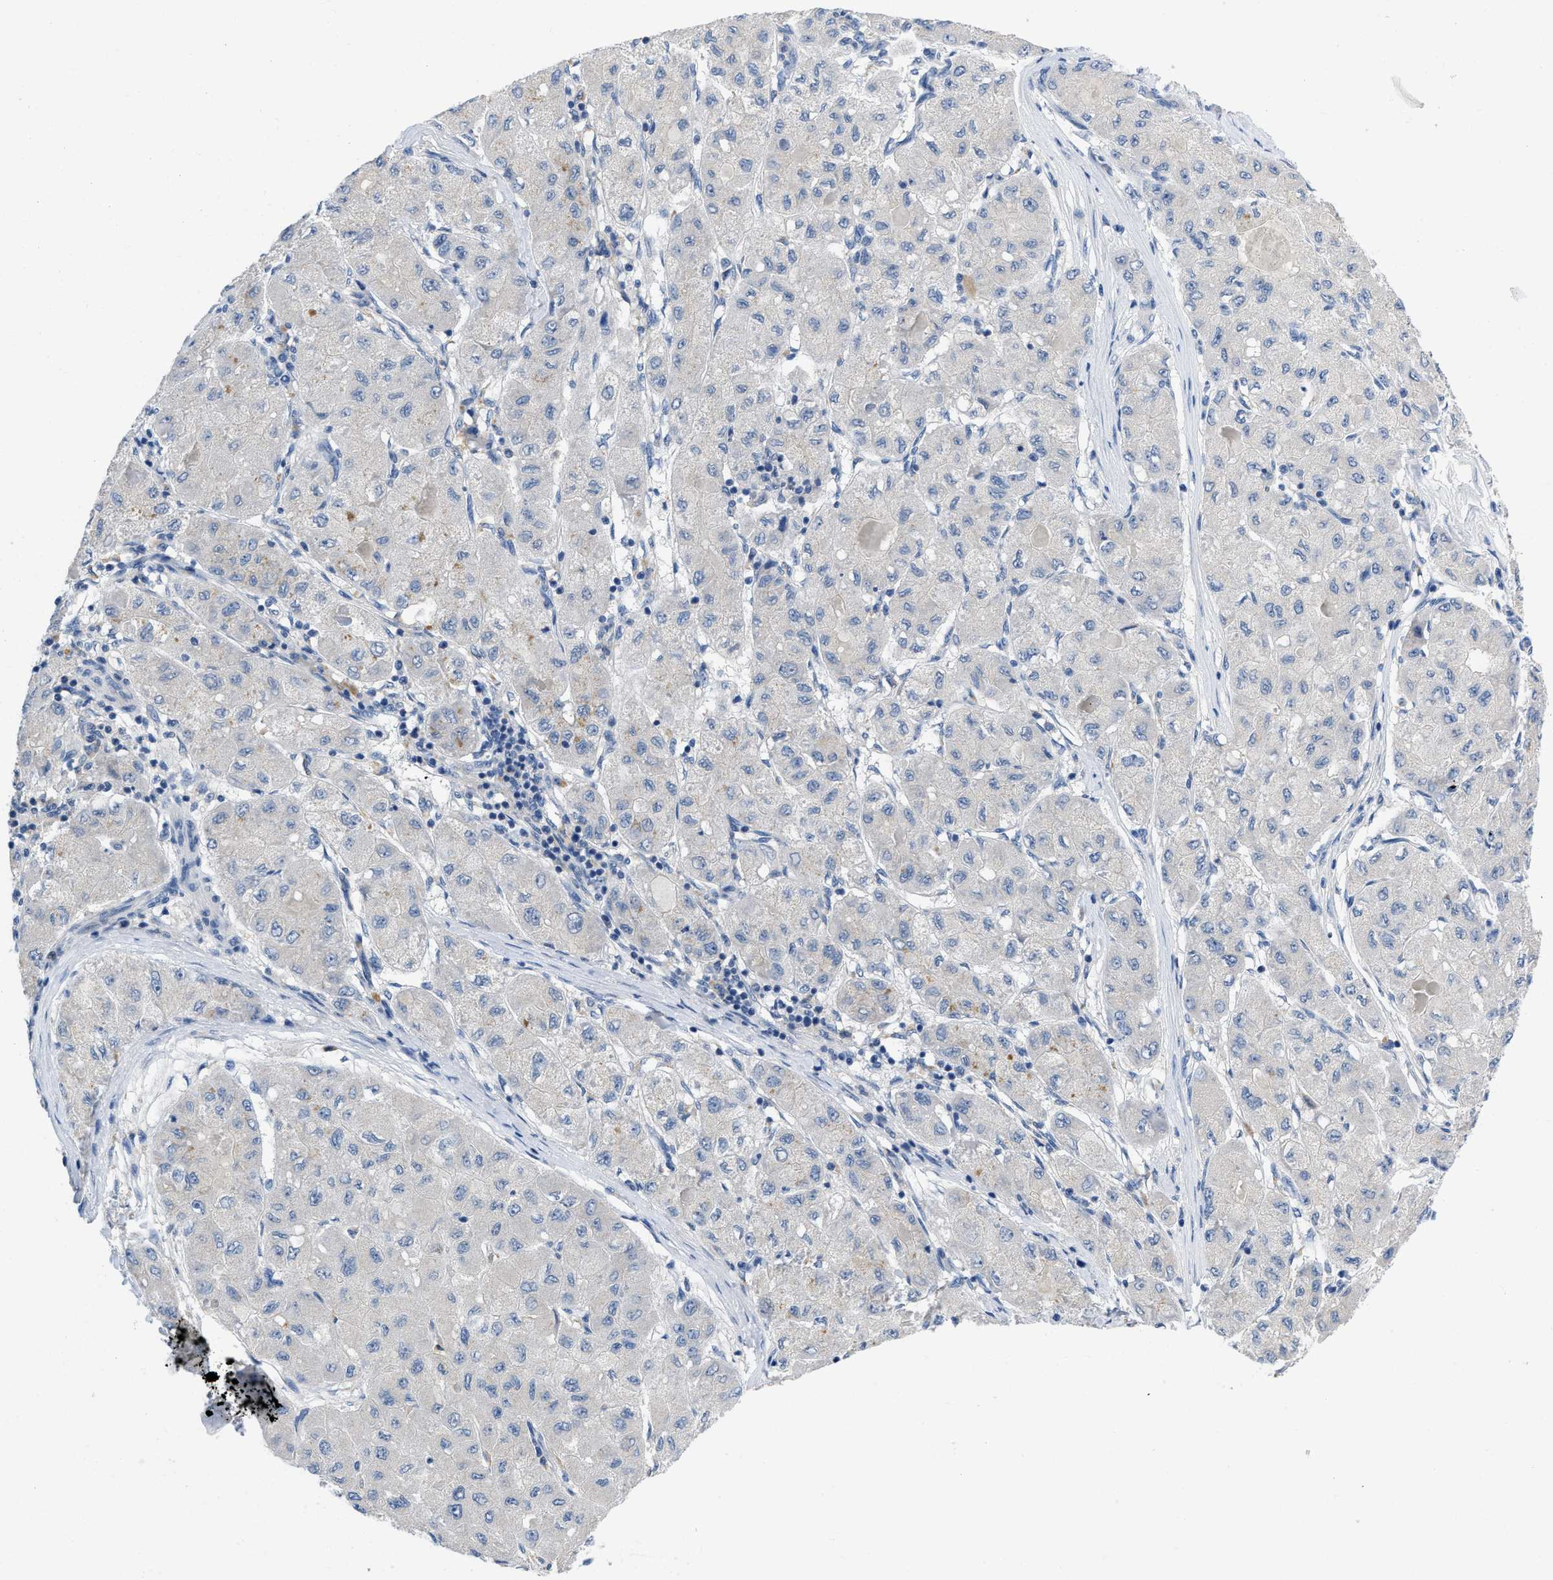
{"staining": {"intensity": "negative", "quantity": "none", "location": "none"}, "tissue": "liver cancer", "cell_type": "Tumor cells", "image_type": "cancer", "snomed": [{"axis": "morphology", "description": "Carcinoma, Hepatocellular, NOS"}, {"axis": "topography", "description": "Liver"}], "caption": "An IHC image of liver hepatocellular carcinoma is shown. There is no staining in tumor cells of liver hepatocellular carcinoma.", "gene": "PYY", "patient": {"sex": "male", "age": 80}}